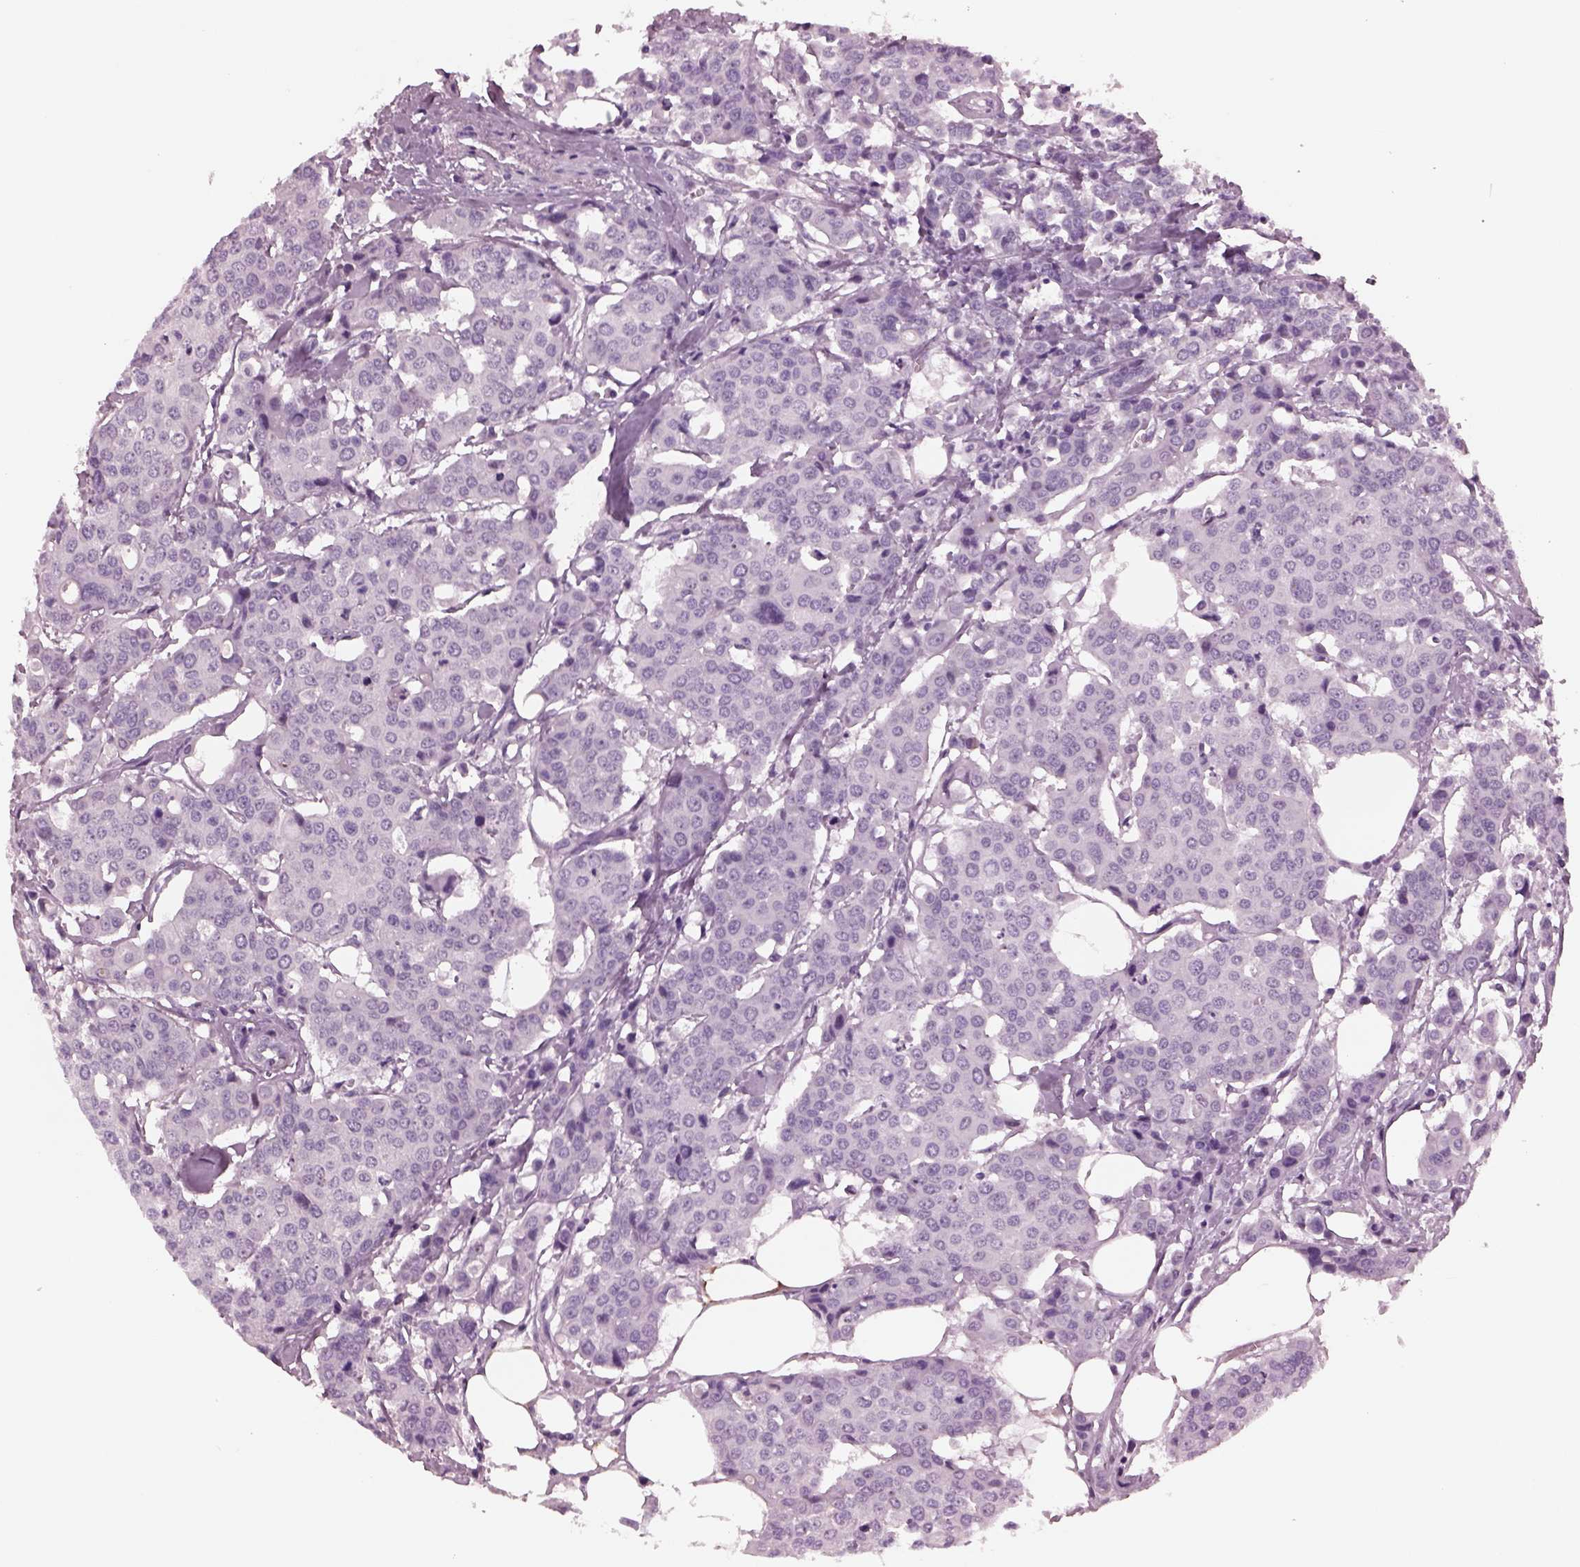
{"staining": {"intensity": "negative", "quantity": "none", "location": "none"}, "tissue": "carcinoid", "cell_type": "Tumor cells", "image_type": "cancer", "snomed": [{"axis": "morphology", "description": "Carcinoid, malignant, NOS"}, {"axis": "topography", "description": "Colon"}], "caption": "High magnification brightfield microscopy of carcinoid stained with DAB (3,3'-diaminobenzidine) (brown) and counterstained with hematoxylin (blue): tumor cells show no significant positivity. (Immunohistochemistry (ihc), brightfield microscopy, high magnification).", "gene": "MIB2", "patient": {"sex": "male", "age": 81}}